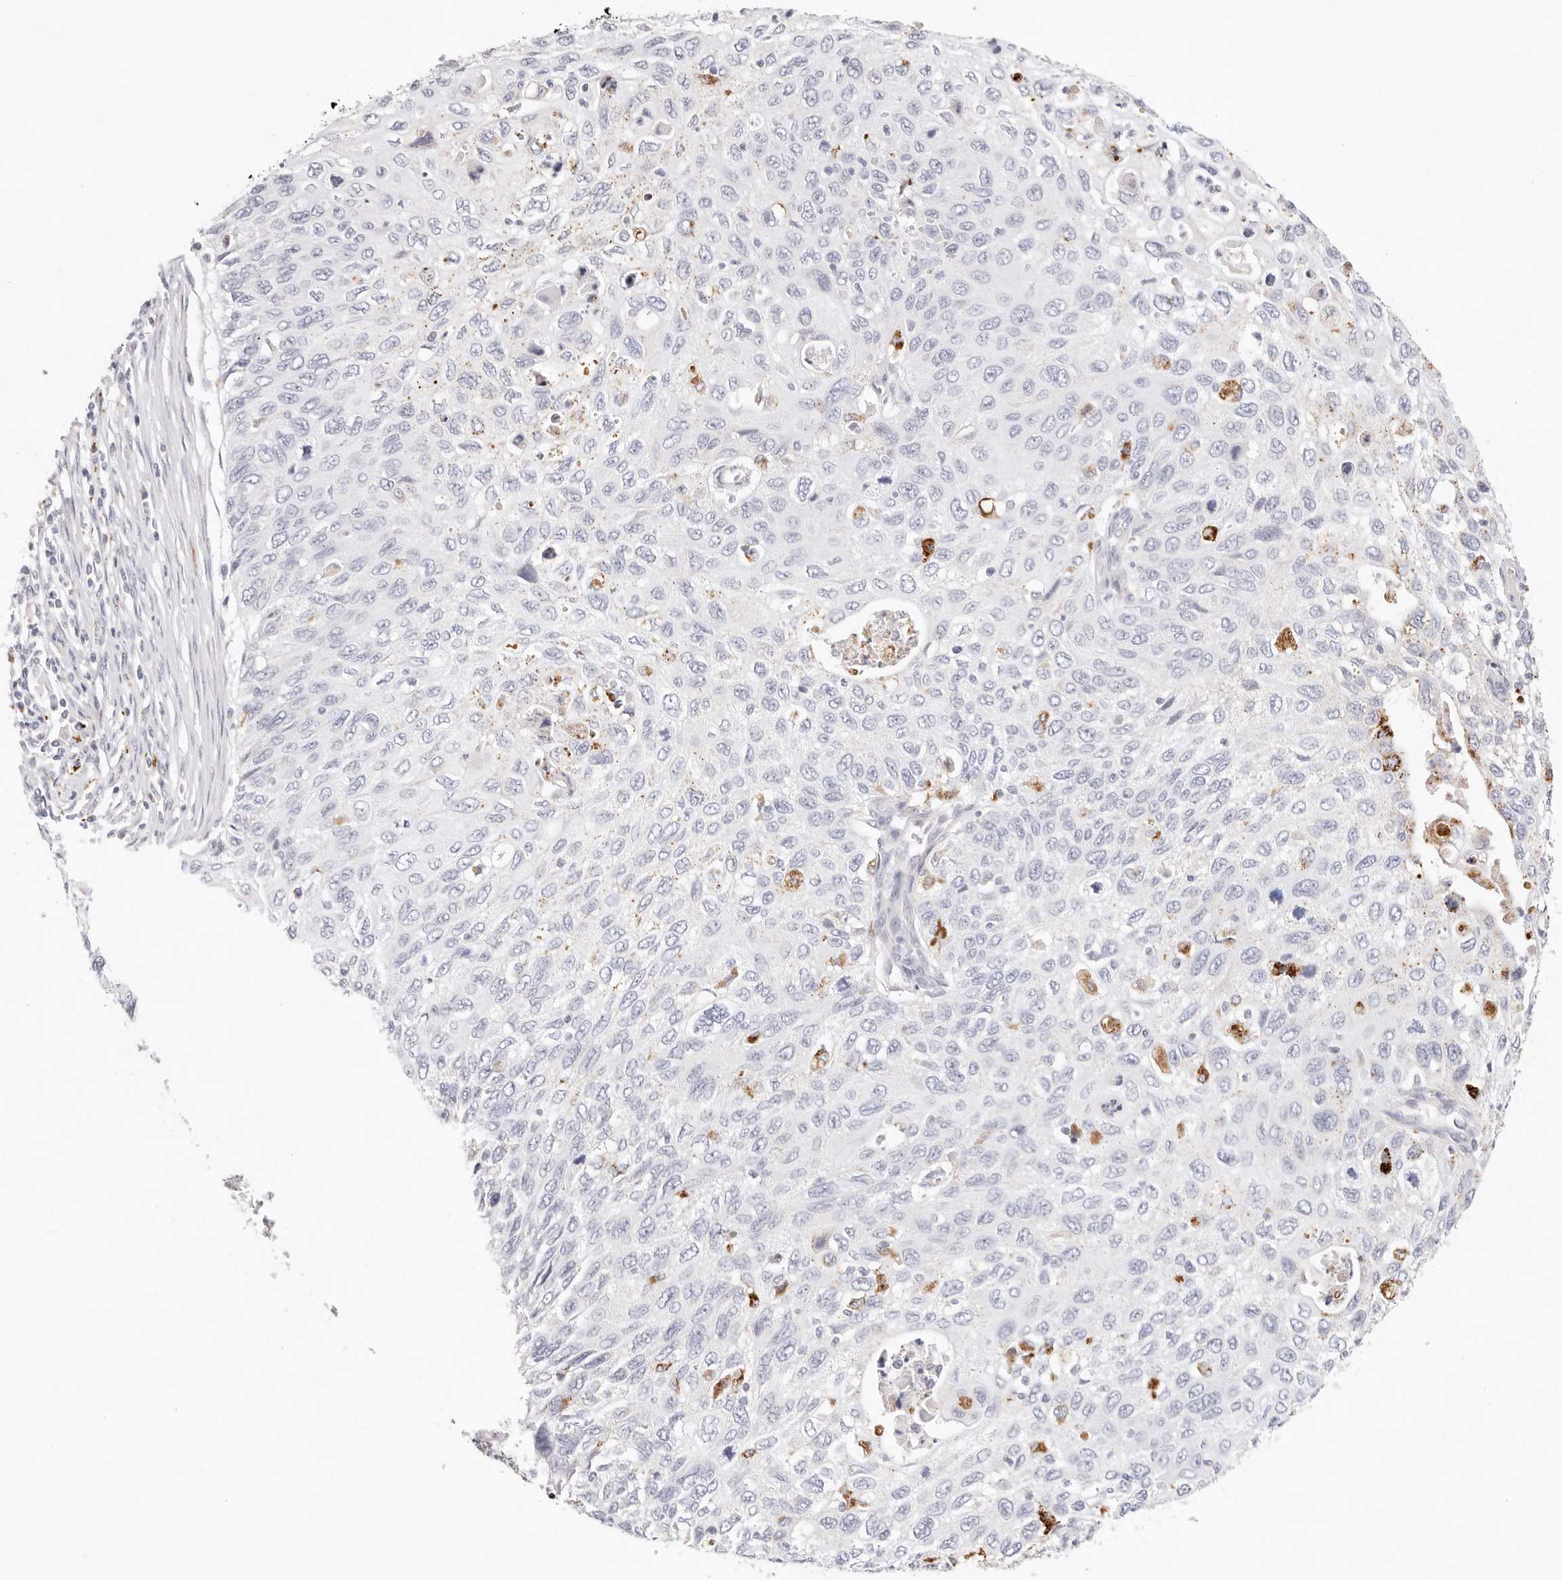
{"staining": {"intensity": "moderate", "quantity": "<25%", "location": "cytoplasmic/membranous"}, "tissue": "cervical cancer", "cell_type": "Tumor cells", "image_type": "cancer", "snomed": [{"axis": "morphology", "description": "Squamous cell carcinoma, NOS"}, {"axis": "topography", "description": "Cervix"}], "caption": "Protein analysis of cervical cancer (squamous cell carcinoma) tissue demonstrates moderate cytoplasmic/membranous staining in approximately <25% of tumor cells.", "gene": "STKLD1", "patient": {"sex": "female", "age": 70}}